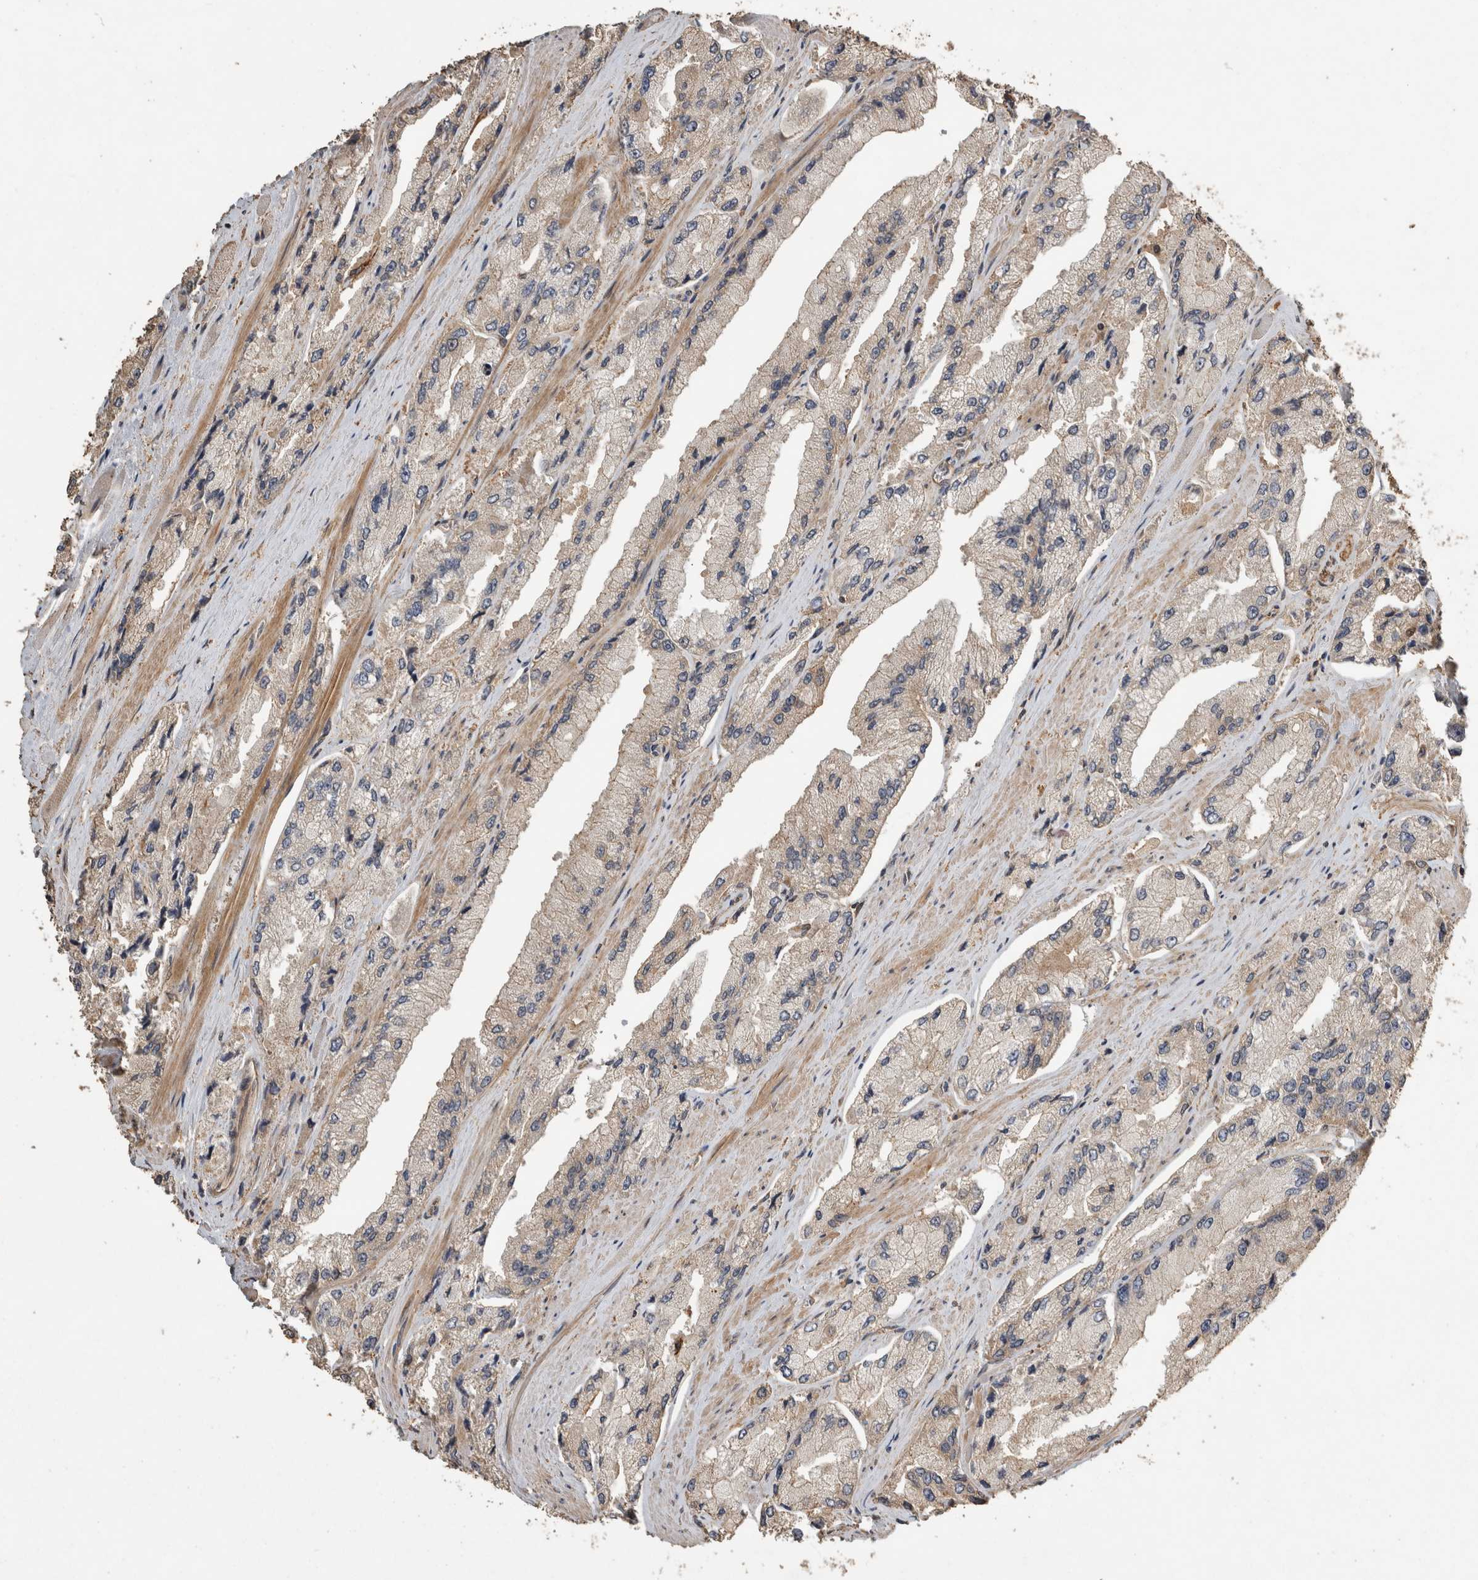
{"staining": {"intensity": "weak", "quantity": "25%-75%", "location": "cytoplasmic/membranous"}, "tissue": "prostate cancer", "cell_type": "Tumor cells", "image_type": "cancer", "snomed": [{"axis": "morphology", "description": "Adenocarcinoma, High grade"}, {"axis": "topography", "description": "Prostate"}], "caption": "Tumor cells exhibit low levels of weak cytoplasmic/membranous expression in about 25%-75% of cells in human adenocarcinoma (high-grade) (prostate).", "gene": "RHPN1", "patient": {"sex": "male", "age": 58}}